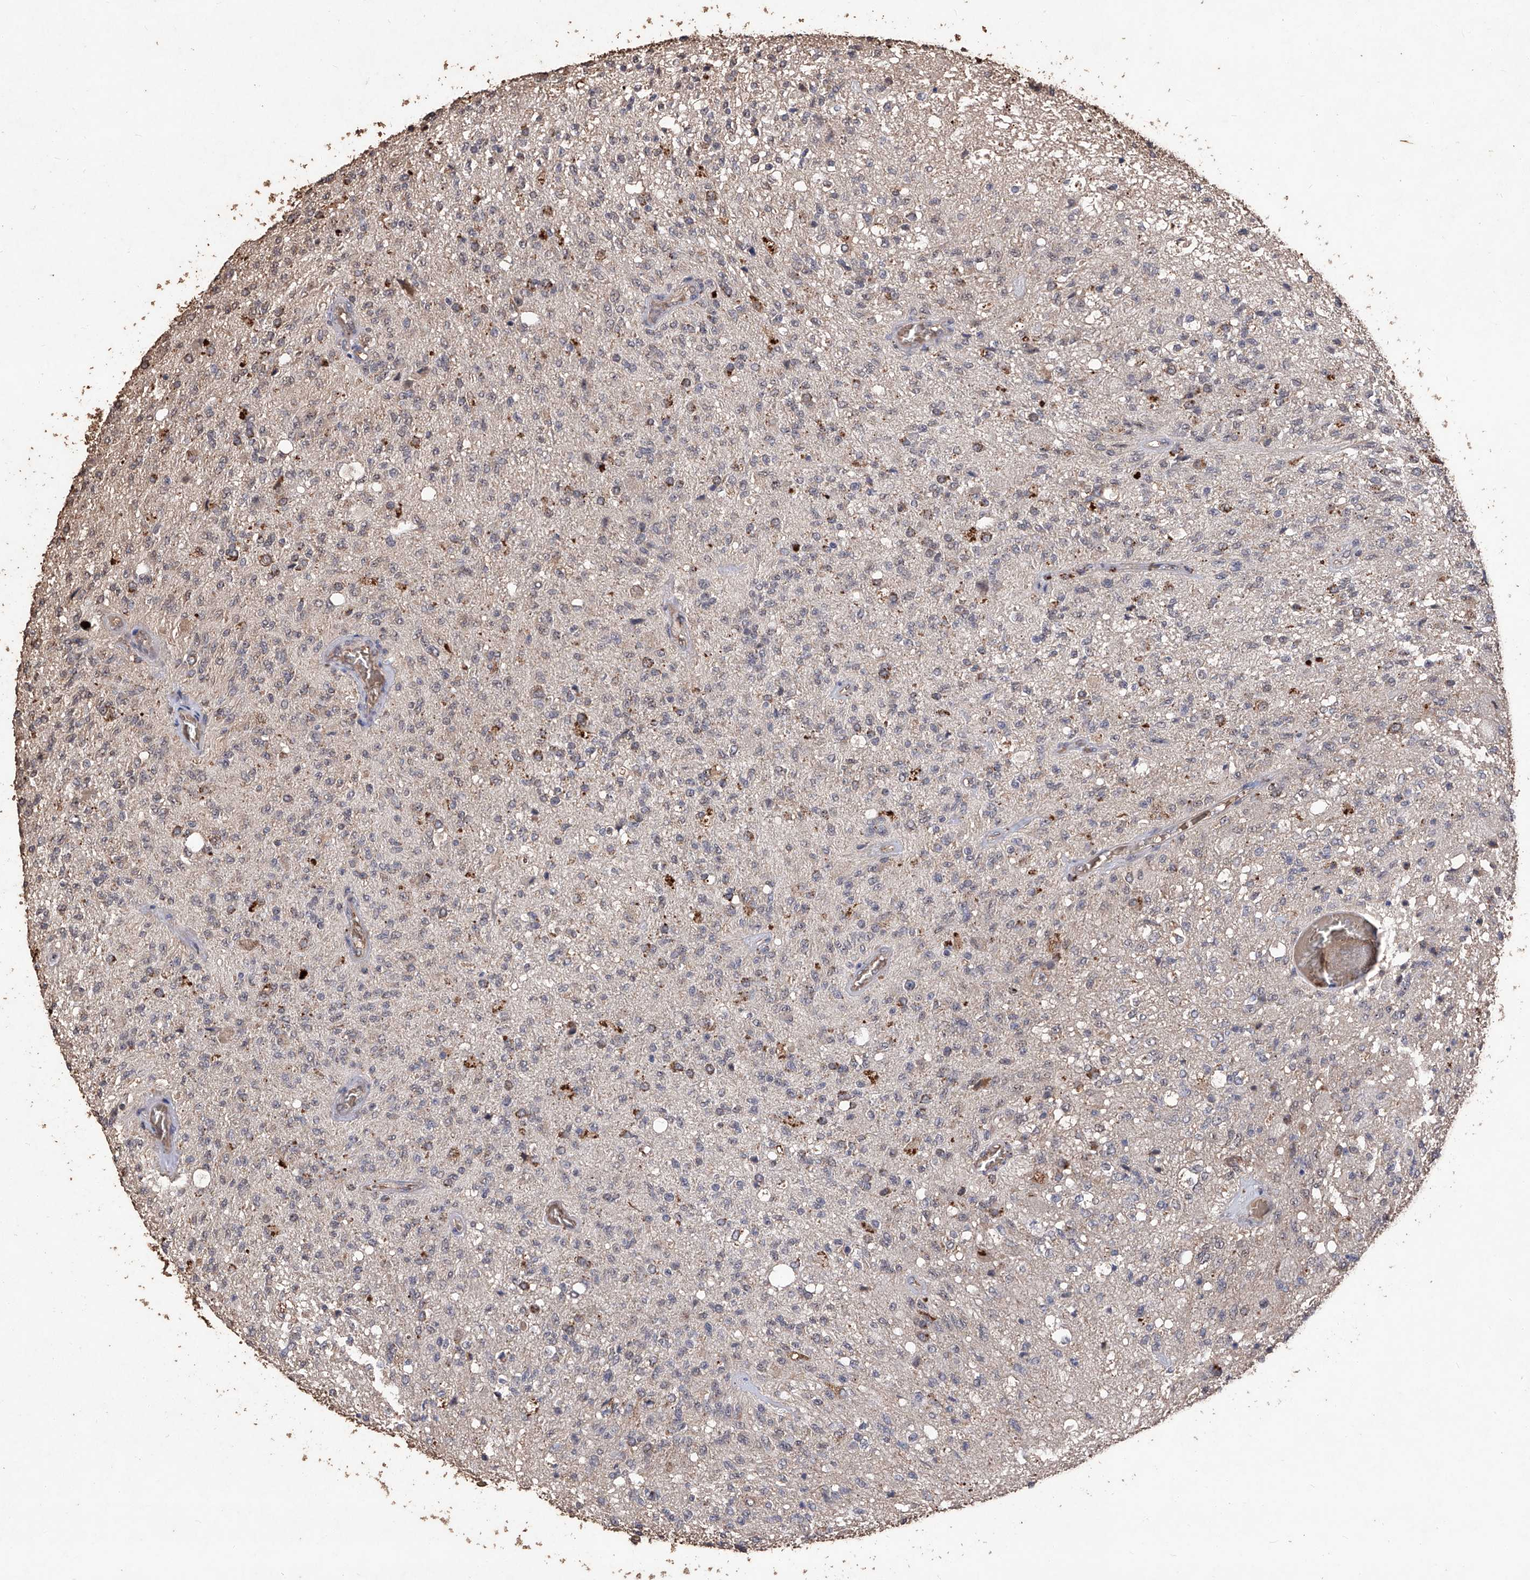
{"staining": {"intensity": "negative", "quantity": "none", "location": "none"}, "tissue": "glioma", "cell_type": "Tumor cells", "image_type": "cancer", "snomed": [{"axis": "morphology", "description": "Normal tissue, NOS"}, {"axis": "morphology", "description": "Glioma, malignant, High grade"}, {"axis": "topography", "description": "Cerebral cortex"}], "caption": "Immunohistochemical staining of glioma exhibits no significant staining in tumor cells.", "gene": "EML1", "patient": {"sex": "male", "age": 77}}